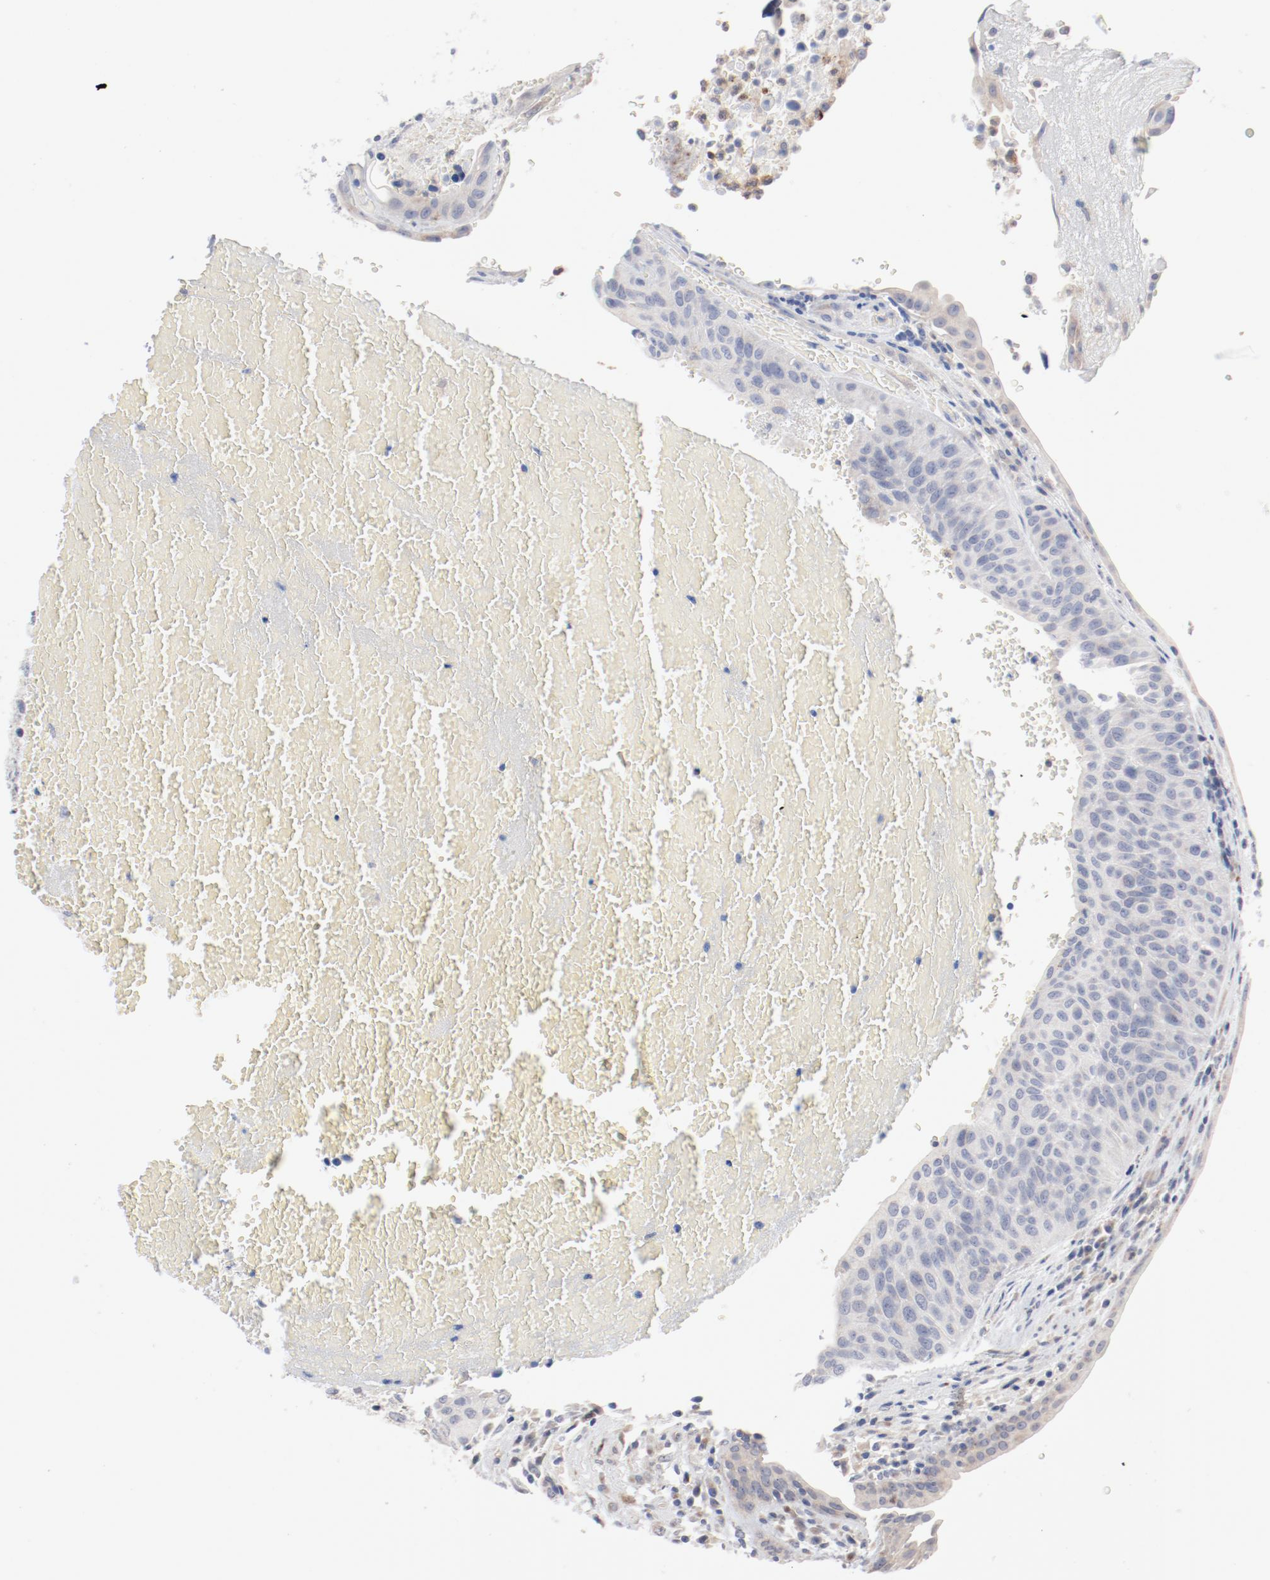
{"staining": {"intensity": "negative", "quantity": "none", "location": "none"}, "tissue": "urothelial cancer", "cell_type": "Tumor cells", "image_type": "cancer", "snomed": [{"axis": "morphology", "description": "Urothelial carcinoma, High grade"}, {"axis": "topography", "description": "Urinary bladder"}], "caption": "Urothelial cancer was stained to show a protein in brown. There is no significant expression in tumor cells.", "gene": "AK7", "patient": {"sex": "male", "age": 66}}